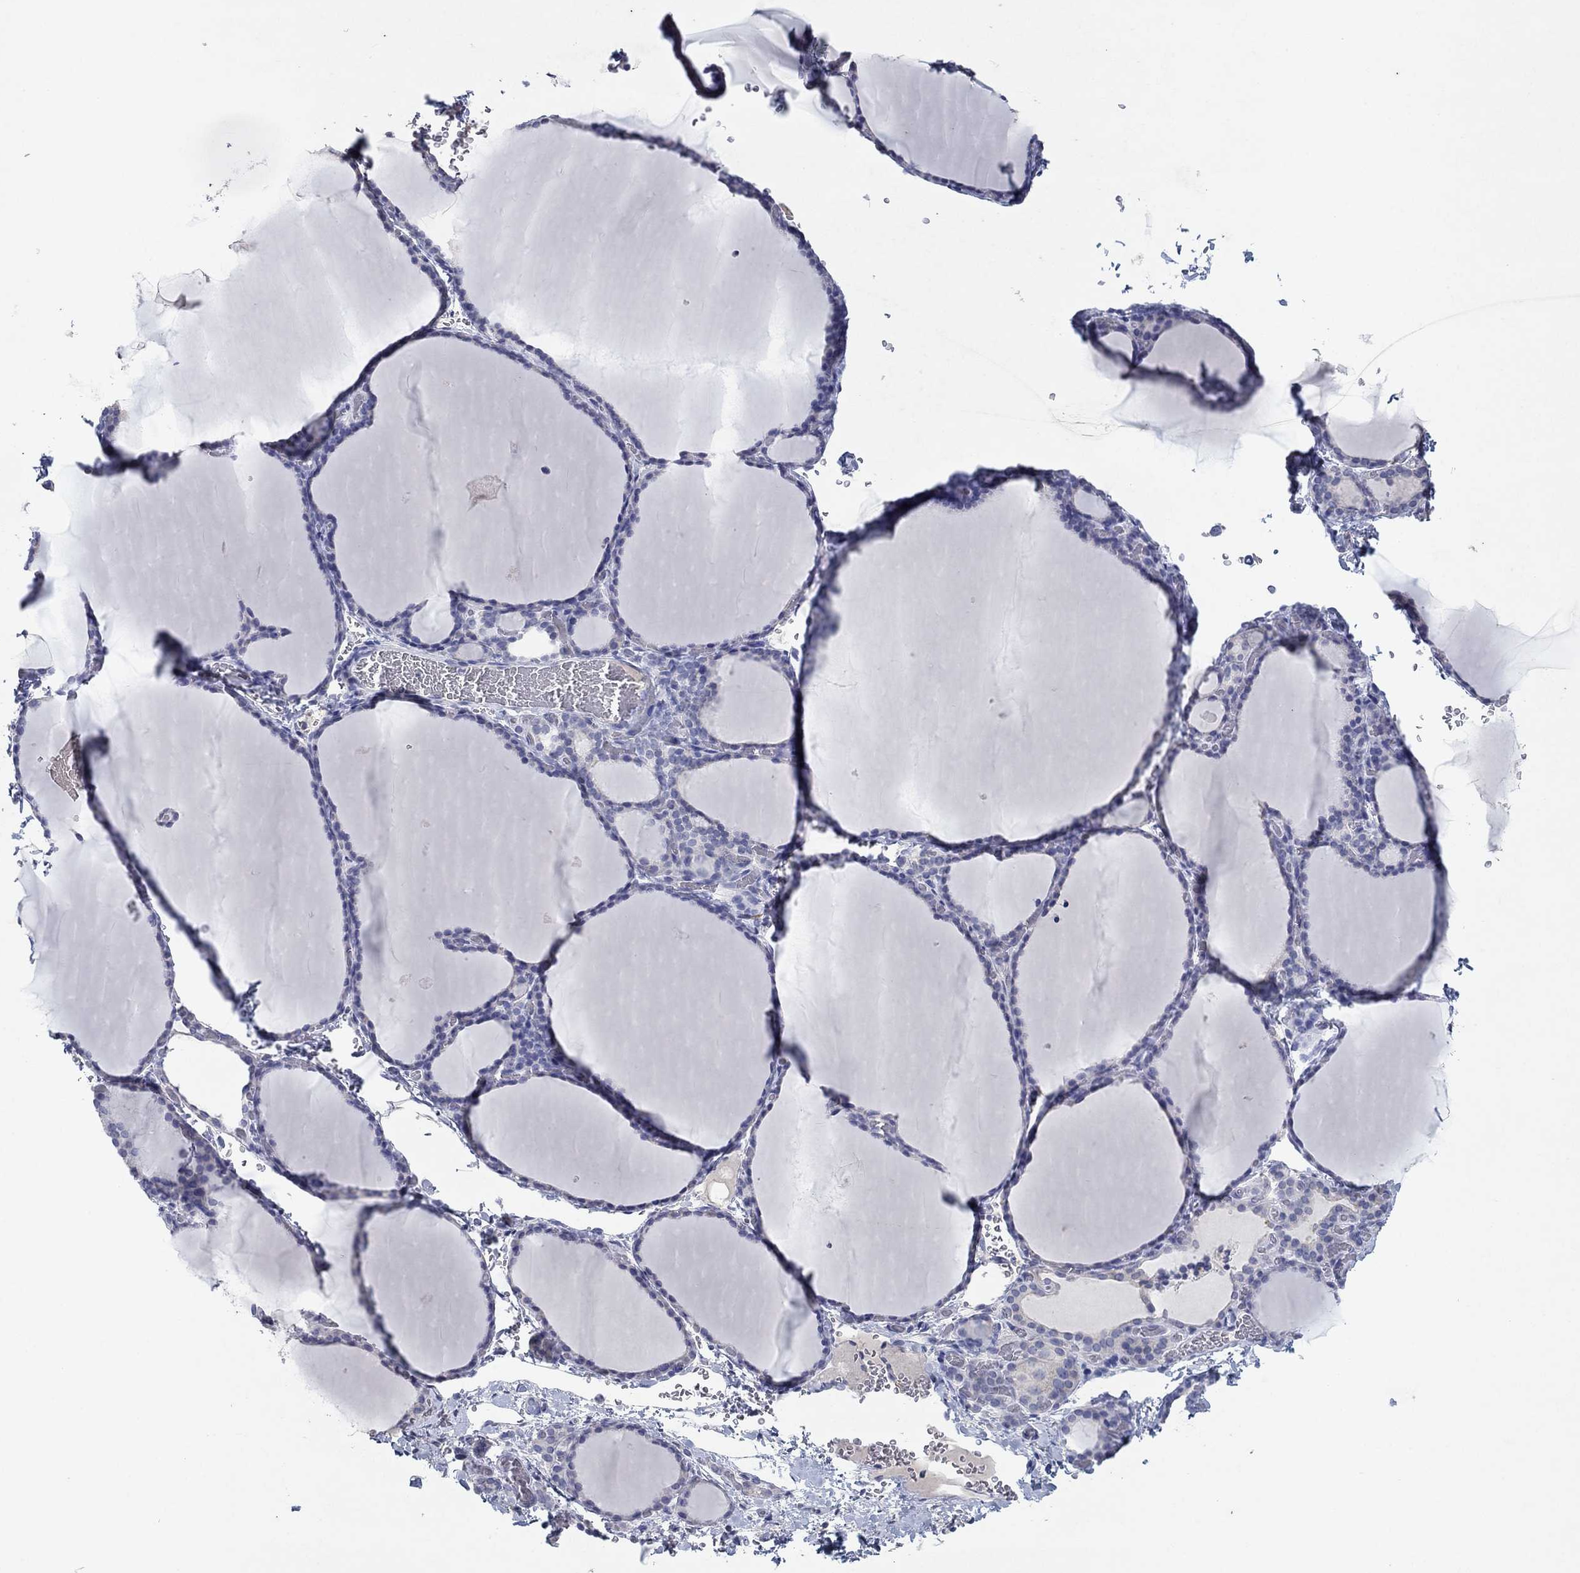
{"staining": {"intensity": "negative", "quantity": "none", "location": "none"}, "tissue": "thyroid gland", "cell_type": "Glandular cells", "image_type": "normal", "snomed": [{"axis": "morphology", "description": "Normal tissue, NOS"}, {"axis": "morphology", "description": "Hyperplasia, NOS"}, {"axis": "topography", "description": "Thyroid gland"}], "caption": "High power microscopy histopathology image of an immunohistochemistry photomicrograph of unremarkable thyroid gland, revealing no significant expression in glandular cells. Brightfield microscopy of immunohistochemistry (IHC) stained with DAB (brown) and hematoxylin (blue), captured at high magnification.", "gene": "KRT40", "patient": {"sex": "female", "age": 27}}